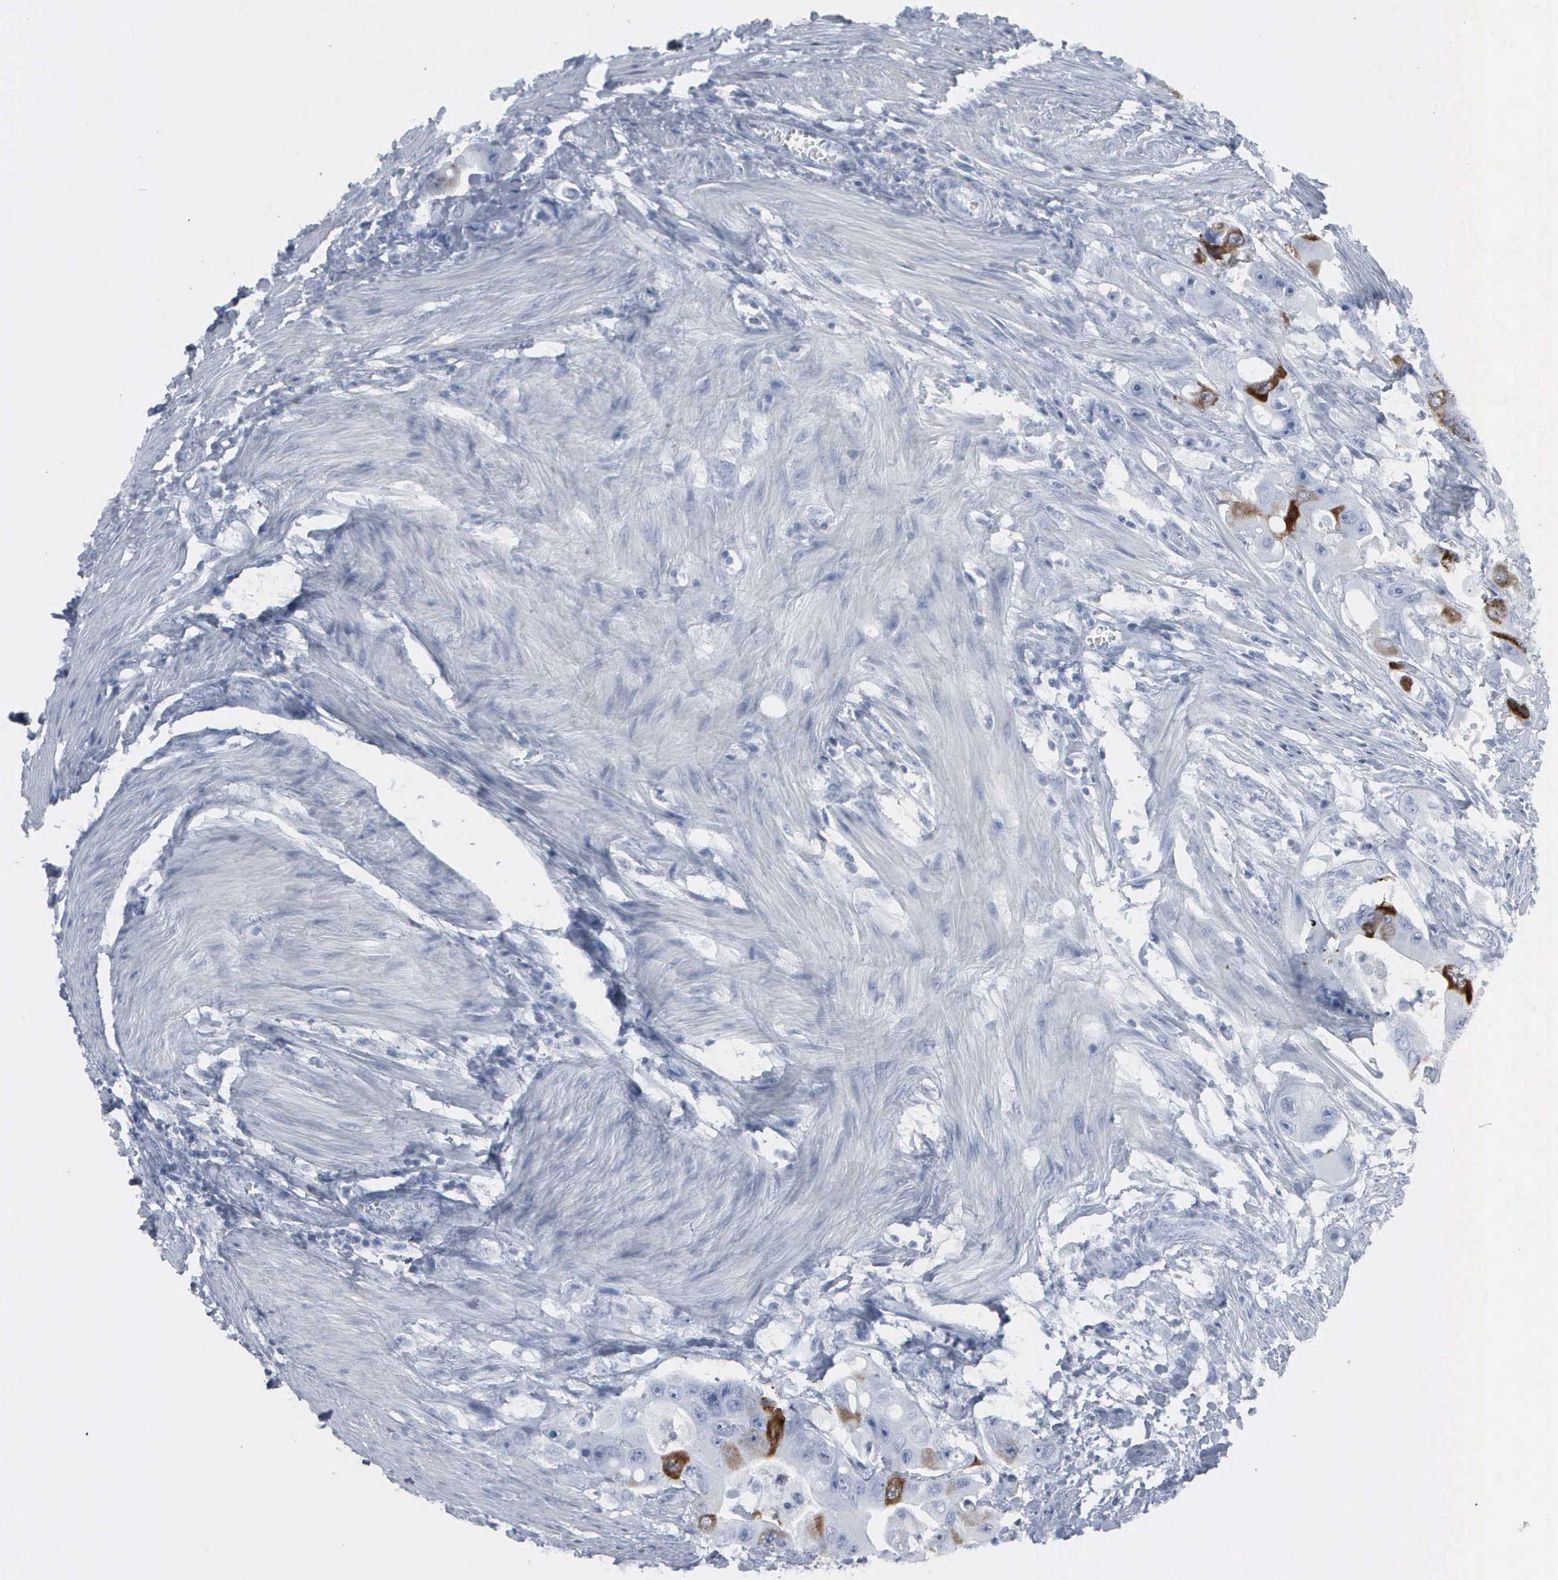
{"staining": {"intensity": "moderate", "quantity": "<25%", "location": "cytoplasmic/membranous"}, "tissue": "colorectal cancer", "cell_type": "Tumor cells", "image_type": "cancer", "snomed": [{"axis": "morphology", "description": "Adenocarcinoma, NOS"}, {"axis": "topography", "description": "Colon"}], "caption": "Protein staining of colorectal cancer tissue reveals moderate cytoplasmic/membranous positivity in approximately <25% of tumor cells.", "gene": "CCNB1", "patient": {"sex": "female", "age": 46}}